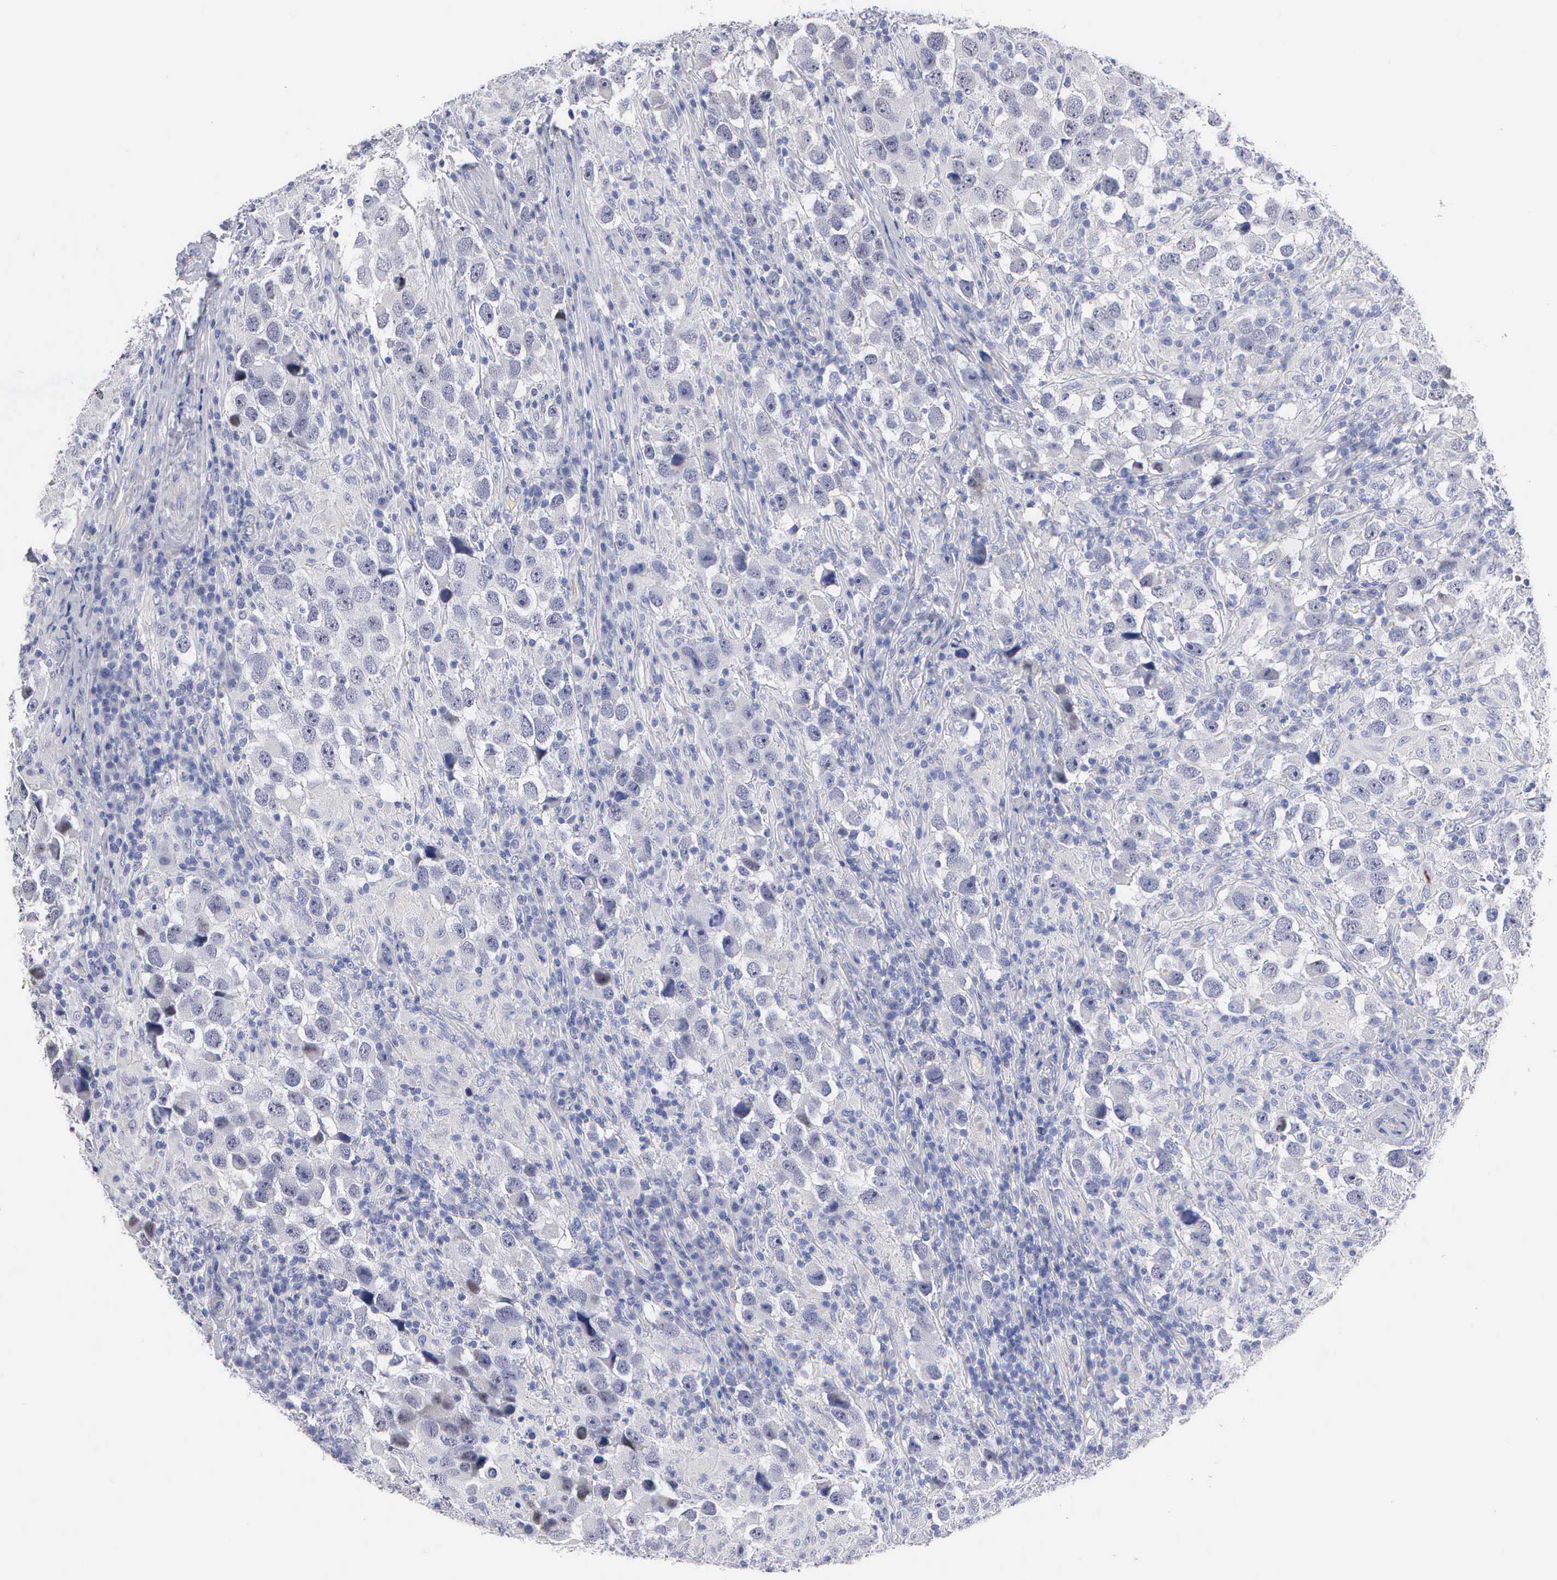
{"staining": {"intensity": "negative", "quantity": "none", "location": "none"}, "tissue": "testis cancer", "cell_type": "Tumor cells", "image_type": "cancer", "snomed": [{"axis": "morphology", "description": "Carcinoma, Embryonal, NOS"}, {"axis": "topography", "description": "Testis"}], "caption": "DAB immunohistochemical staining of human testis cancer (embryonal carcinoma) displays no significant staining in tumor cells.", "gene": "ELFN2", "patient": {"sex": "male", "age": 21}}